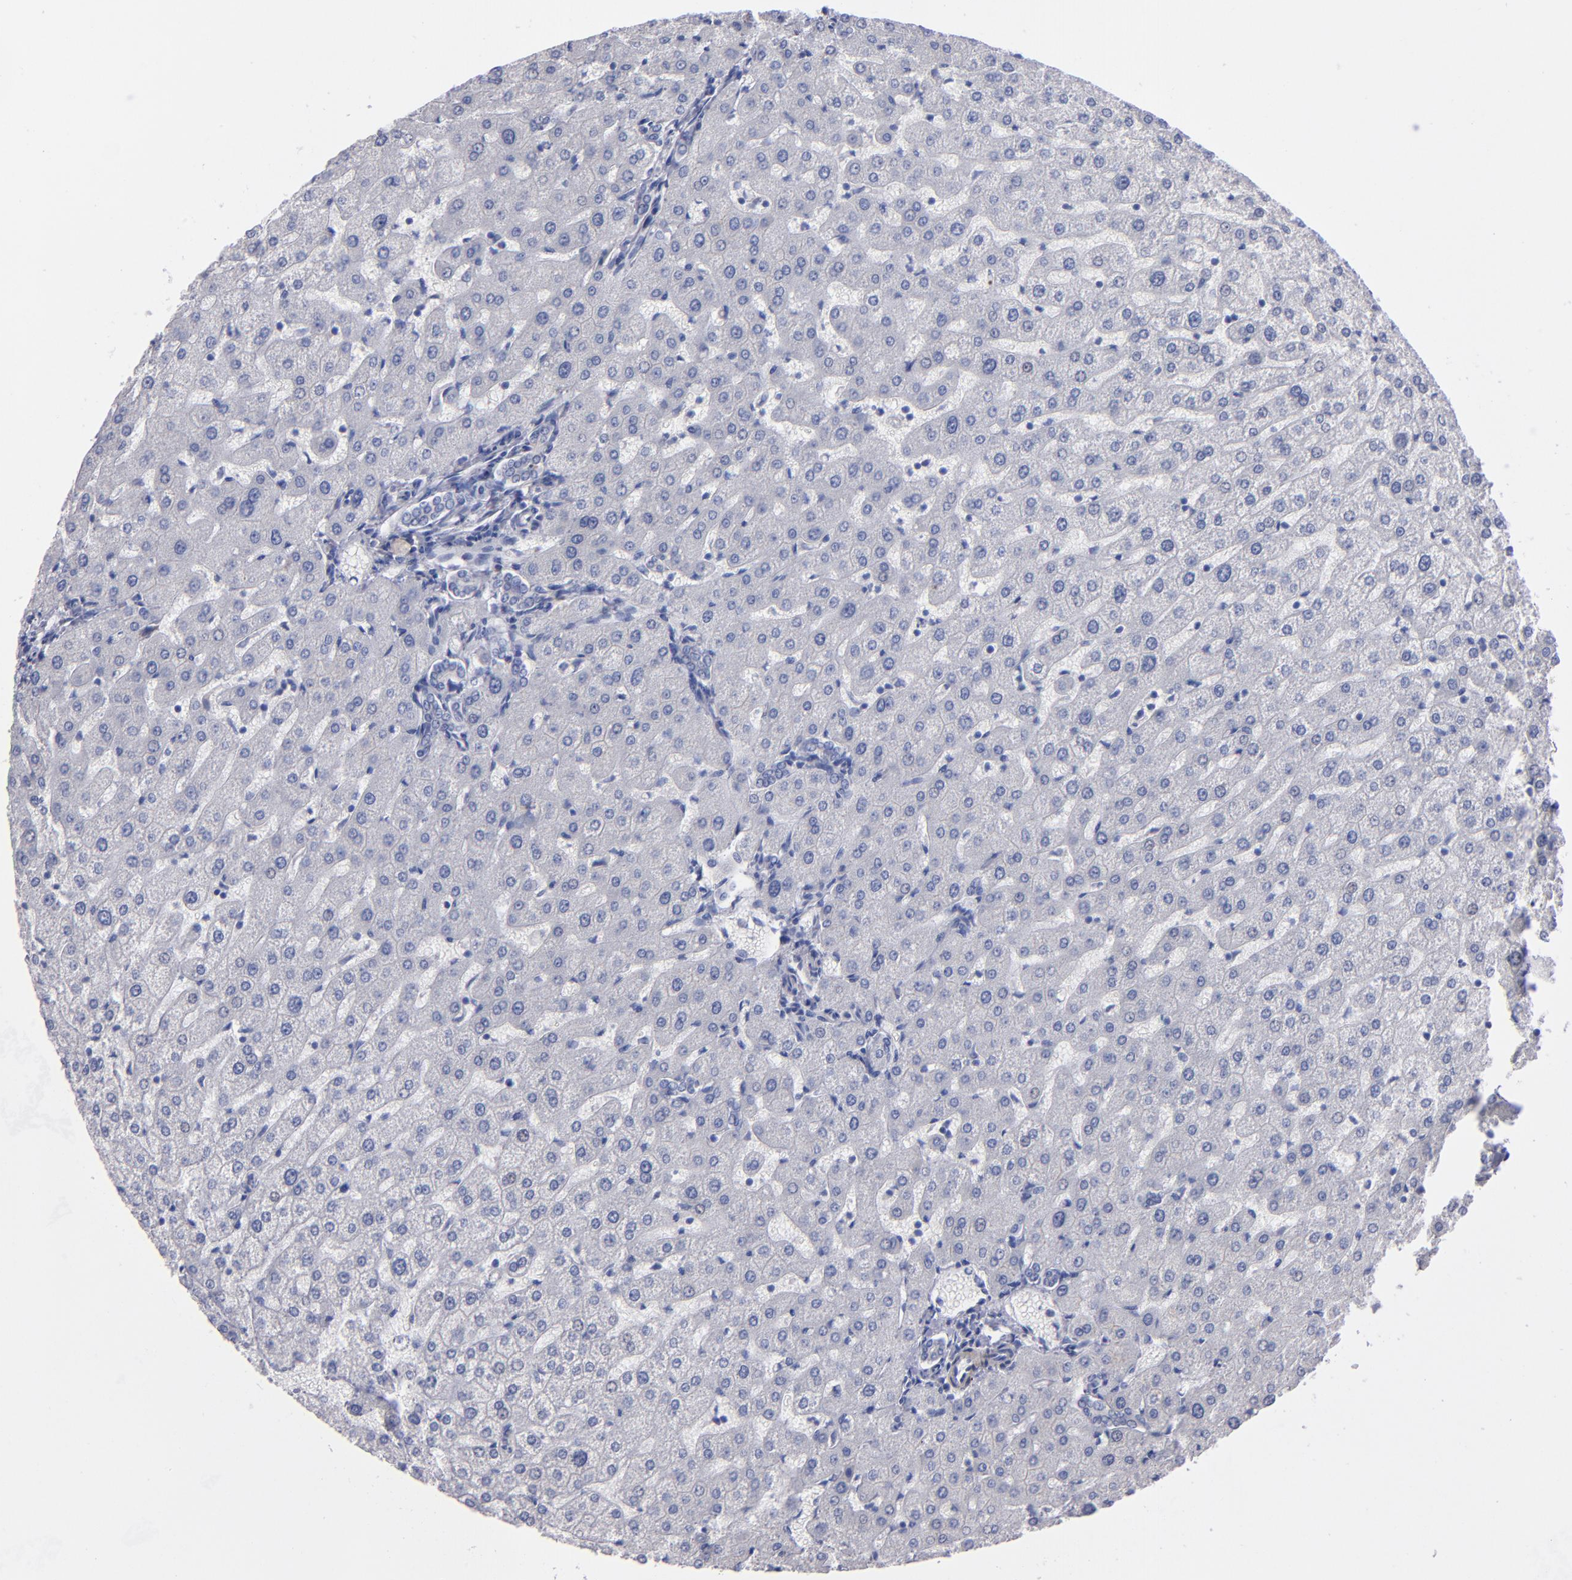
{"staining": {"intensity": "negative", "quantity": "none", "location": "none"}, "tissue": "liver", "cell_type": "Cholangiocytes", "image_type": "normal", "snomed": [{"axis": "morphology", "description": "Normal tissue, NOS"}, {"axis": "morphology", "description": "Fibrosis, NOS"}, {"axis": "topography", "description": "Liver"}], "caption": "A histopathology image of liver stained for a protein reveals no brown staining in cholangiocytes. The staining was performed using DAB (3,3'-diaminobenzidine) to visualize the protein expression in brown, while the nuclei were stained in blue with hematoxylin (Magnification: 20x).", "gene": "MFGE8", "patient": {"sex": "female", "age": 29}}